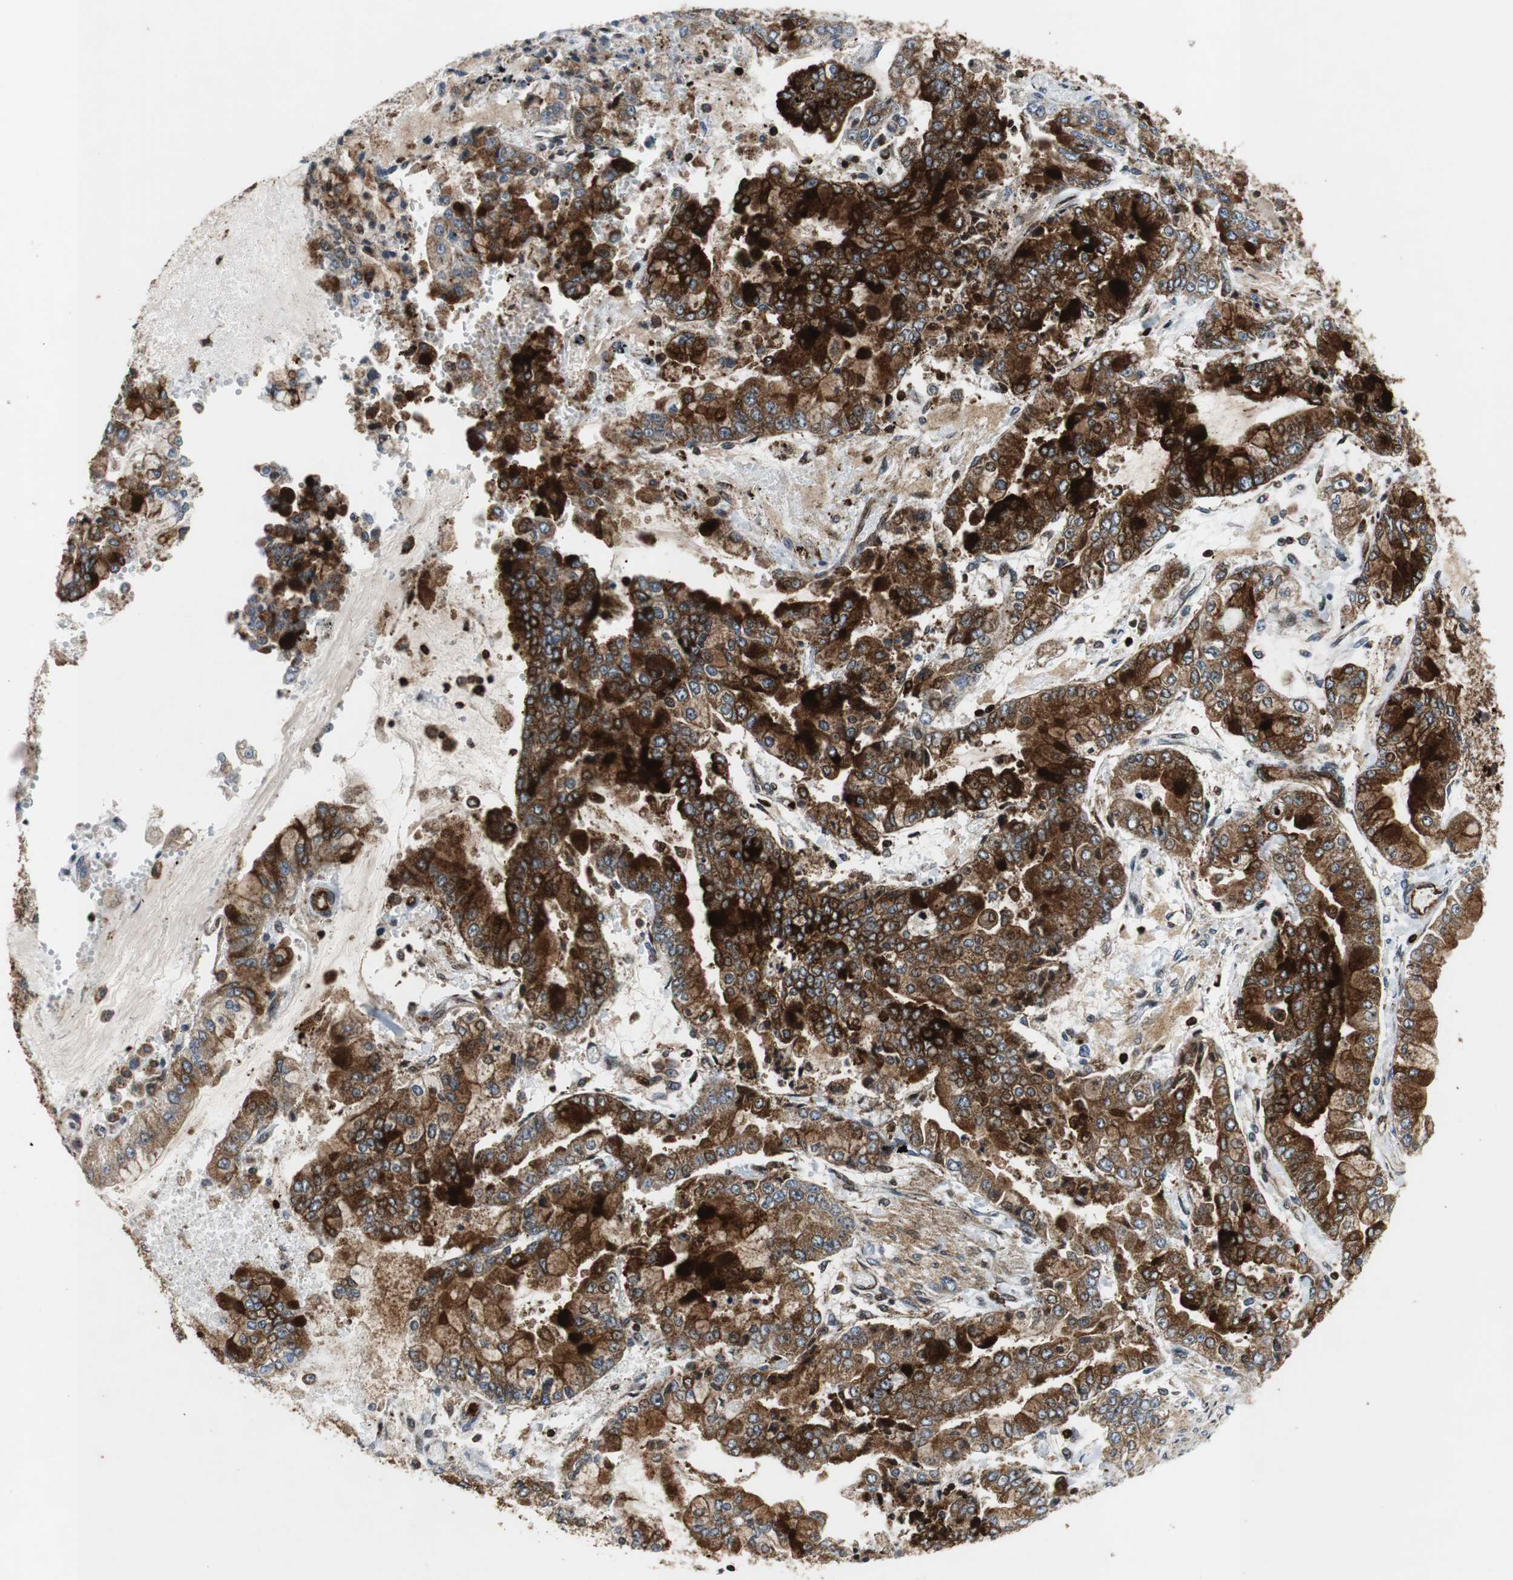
{"staining": {"intensity": "strong", "quantity": ">75%", "location": "cytoplasmic/membranous"}, "tissue": "stomach cancer", "cell_type": "Tumor cells", "image_type": "cancer", "snomed": [{"axis": "morphology", "description": "Adenocarcinoma, NOS"}, {"axis": "topography", "description": "Stomach"}], "caption": "Adenocarcinoma (stomach) stained with DAB (3,3'-diaminobenzidine) immunohistochemistry (IHC) reveals high levels of strong cytoplasmic/membranous positivity in about >75% of tumor cells.", "gene": "TUBA4A", "patient": {"sex": "male", "age": 76}}